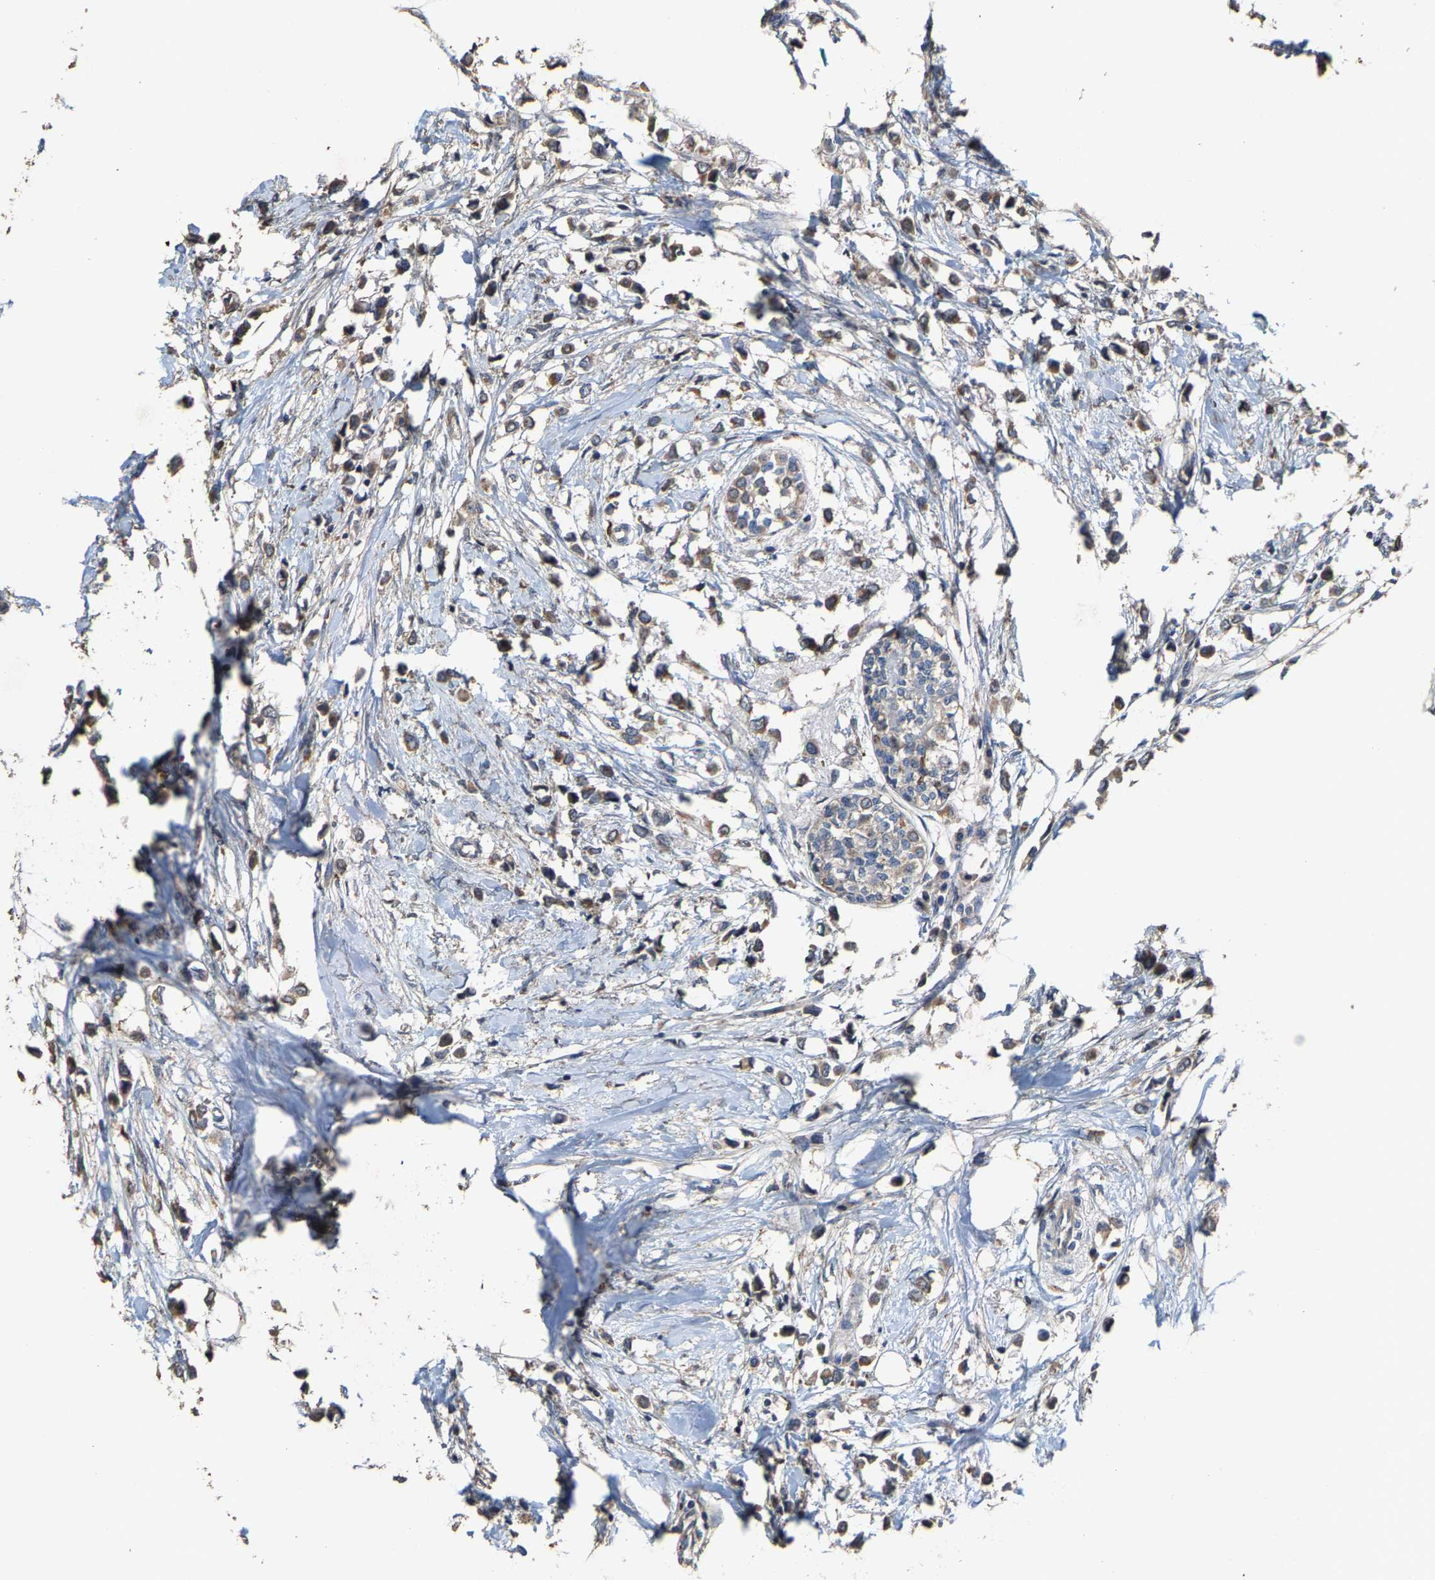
{"staining": {"intensity": "moderate", "quantity": ">75%", "location": "cytoplasmic/membranous"}, "tissue": "breast cancer", "cell_type": "Tumor cells", "image_type": "cancer", "snomed": [{"axis": "morphology", "description": "Lobular carcinoma"}, {"axis": "topography", "description": "Breast"}], "caption": "Immunohistochemical staining of human breast cancer (lobular carcinoma) exhibits moderate cytoplasmic/membranous protein expression in about >75% of tumor cells.", "gene": "TDRKH", "patient": {"sex": "female", "age": 51}}